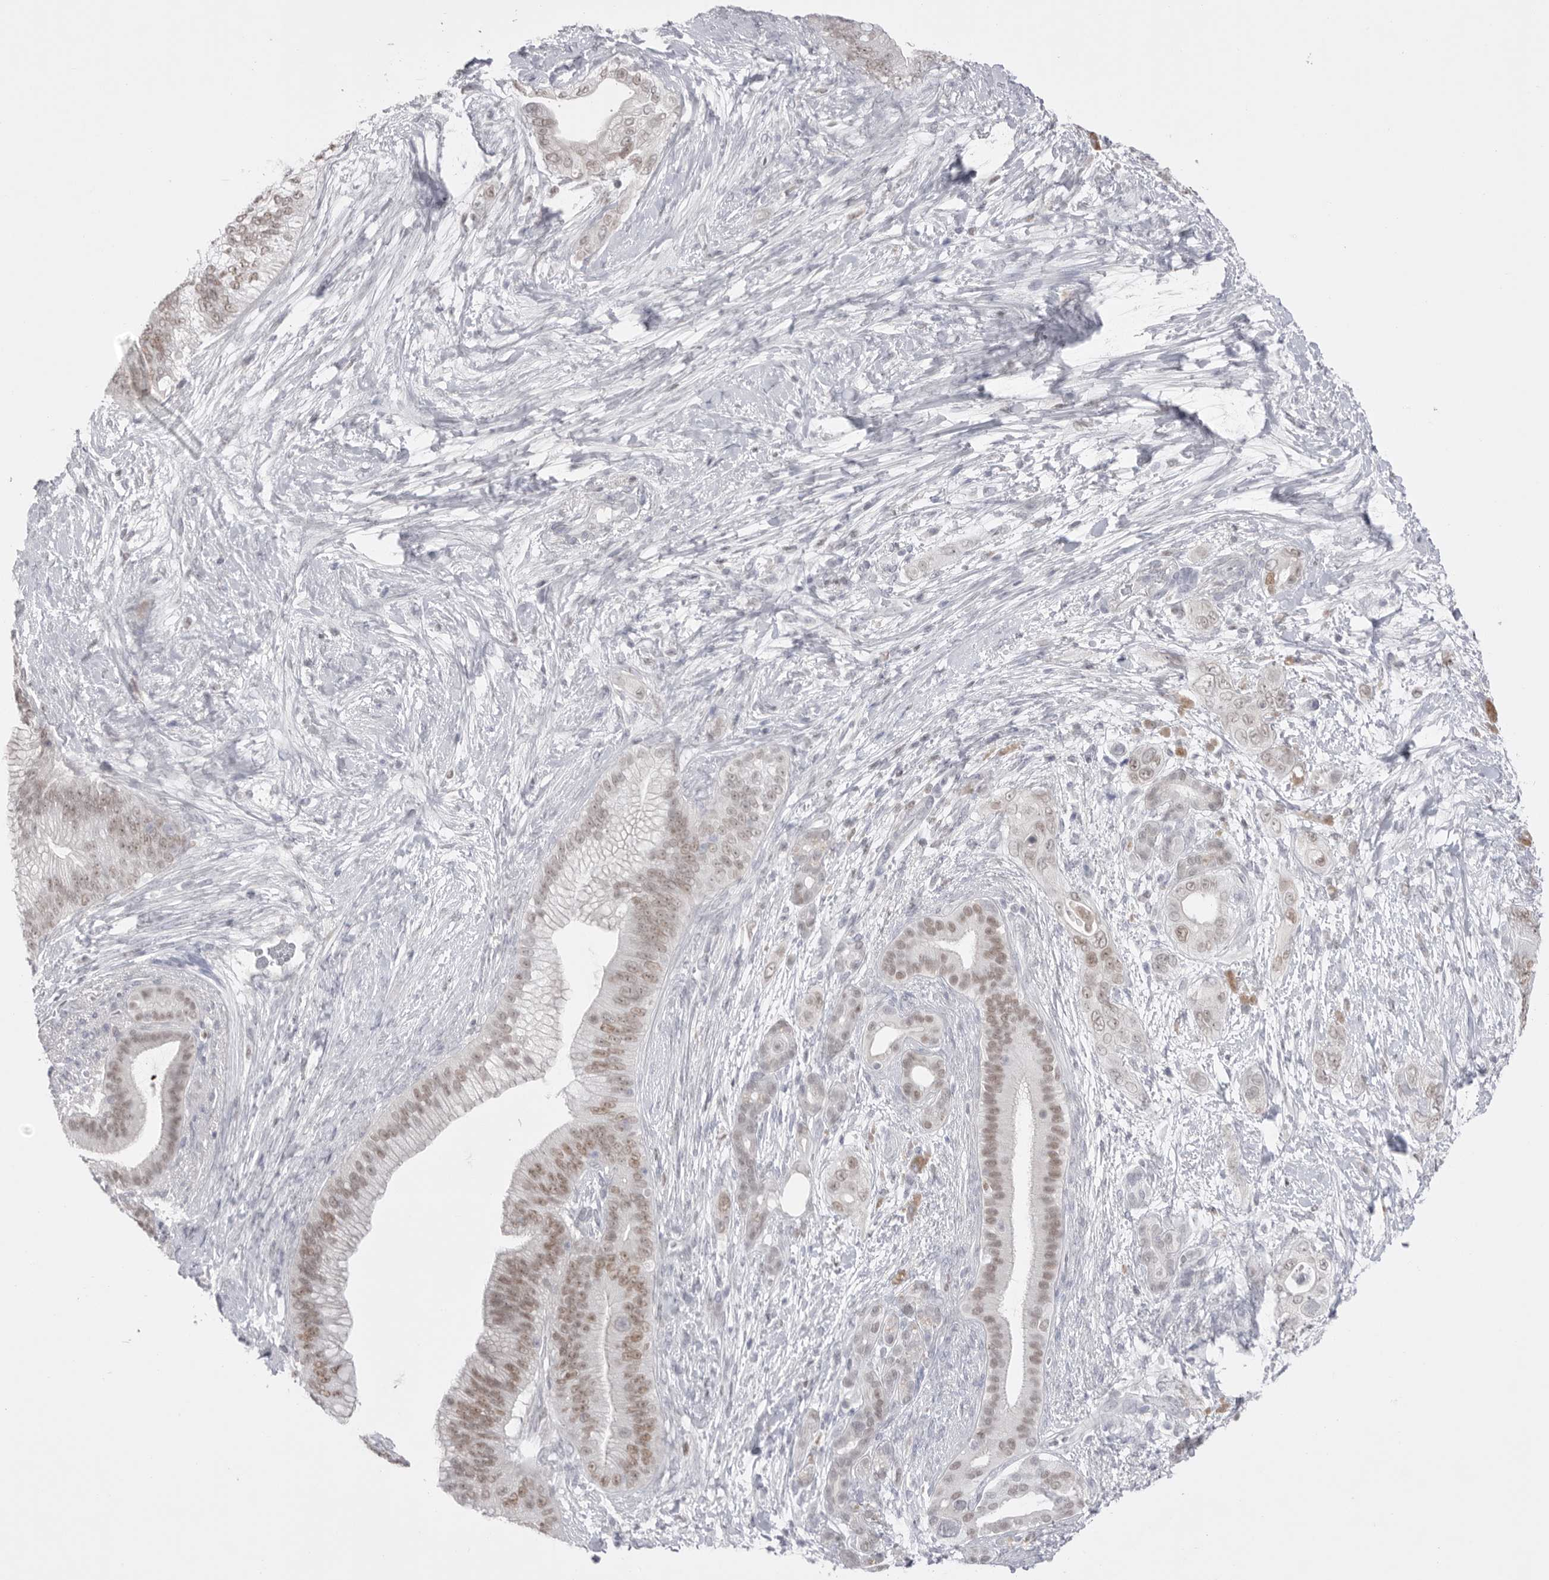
{"staining": {"intensity": "moderate", "quantity": ">75%", "location": "nuclear"}, "tissue": "pancreatic cancer", "cell_type": "Tumor cells", "image_type": "cancer", "snomed": [{"axis": "morphology", "description": "Adenocarcinoma, NOS"}, {"axis": "topography", "description": "Pancreas"}], "caption": "Immunohistochemistry photomicrograph of neoplastic tissue: adenocarcinoma (pancreatic) stained using immunohistochemistry displays medium levels of moderate protein expression localized specifically in the nuclear of tumor cells, appearing as a nuclear brown color.", "gene": "ZBTB7B", "patient": {"sex": "male", "age": 53}}